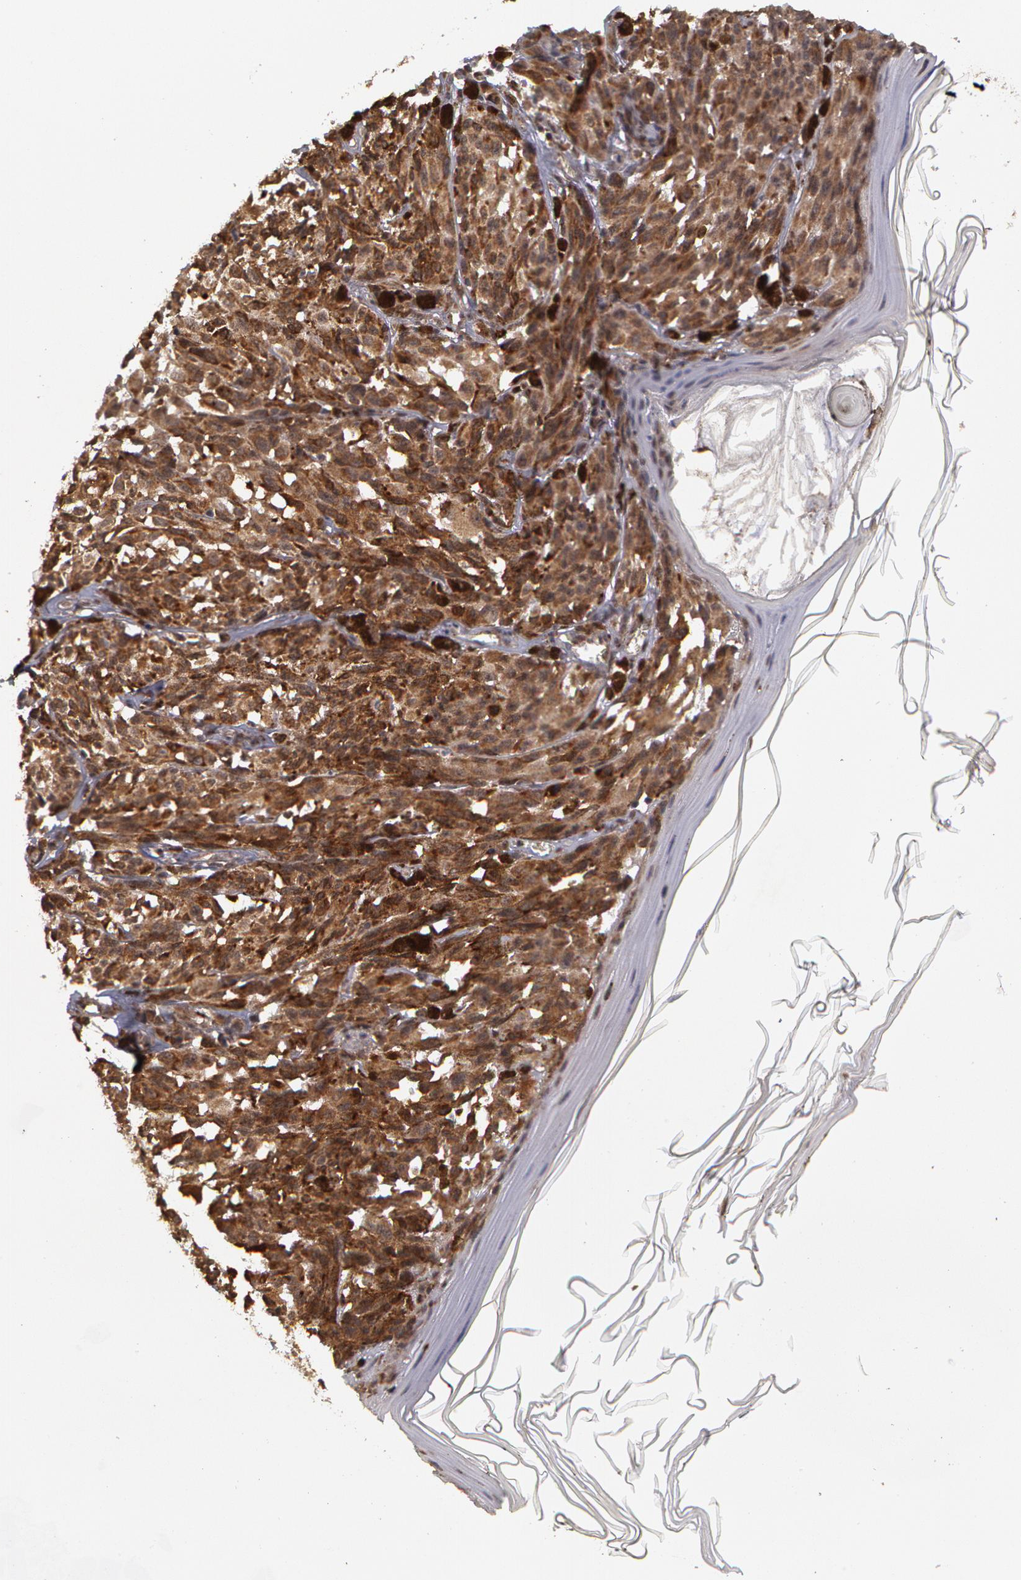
{"staining": {"intensity": "strong", "quantity": ">75%", "location": "cytoplasmic/membranous,nuclear"}, "tissue": "melanoma", "cell_type": "Tumor cells", "image_type": "cancer", "snomed": [{"axis": "morphology", "description": "Malignant melanoma, NOS"}, {"axis": "topography", "description": "Skin"}], "caption": "A brown stain labels strong cytoplasmic/membranous and nuclear staining of a protein in melanoma tumor cells.", "gene": "GLIS1", "patient": {"sex": "female", "age": 72}}